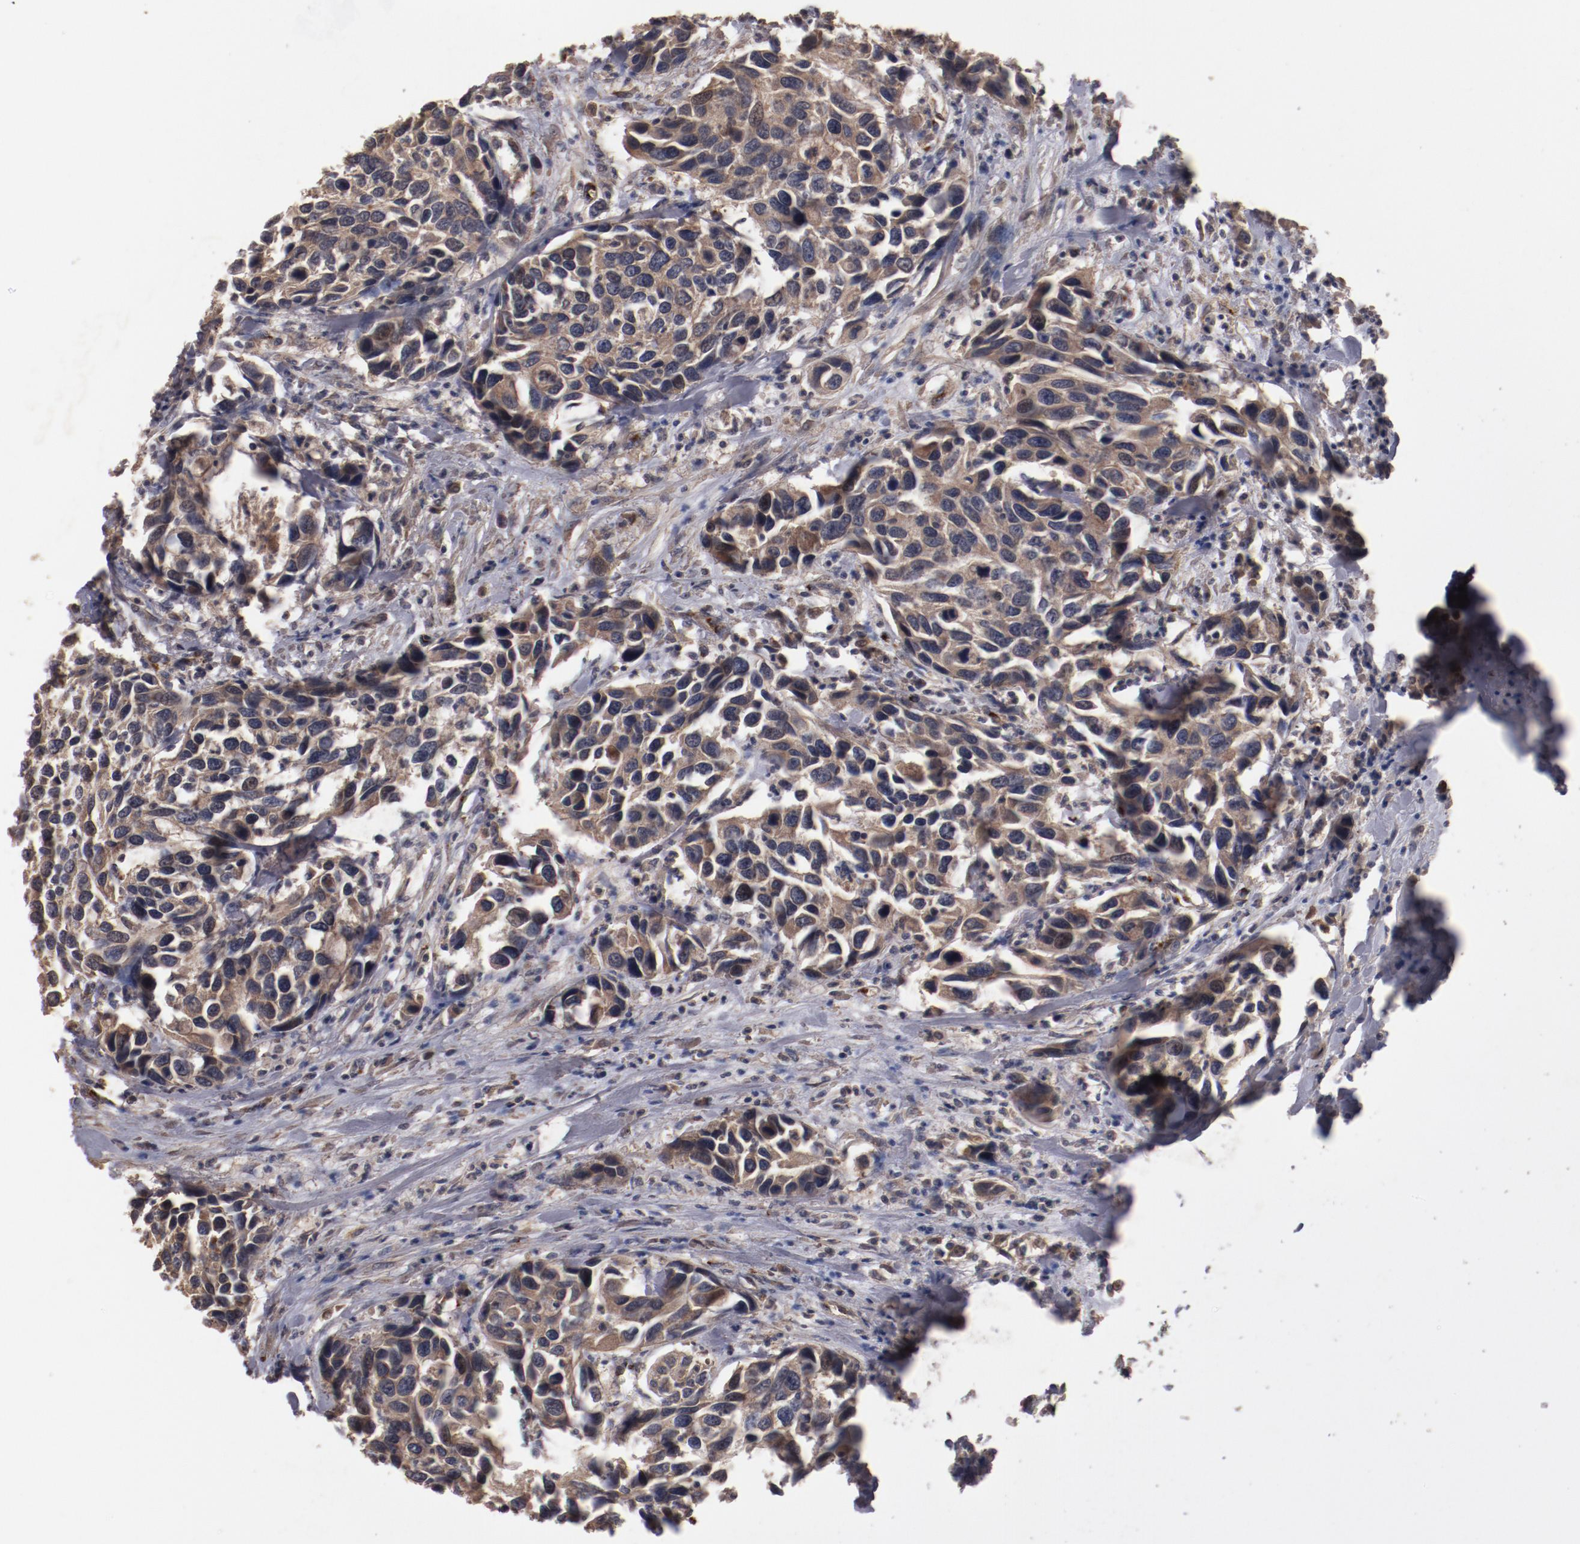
{"staining": {"intensity": "weak", "quantity": ">75%", "location": "cytoplasmic/membranous"}, "tissue": "urothelial cancer", "cell_type": "Tumor cells", "image_type": "cancer", "snomed": [{"axis": "morphology", "description": "Urothelial carcinoma, High grade"}, {"axis": "topography", "description": "Urinary bladder"}], "caption": "High-power microscopy captured an immunohistochemistry micrograph of urothelial carcinoma (high-grade), revealing weak cytoplasmic/membranous expression in approximately >75% of tumor cells.", "gene": "DIPK2B", "patient": {"sex": "male", "age": 66}}